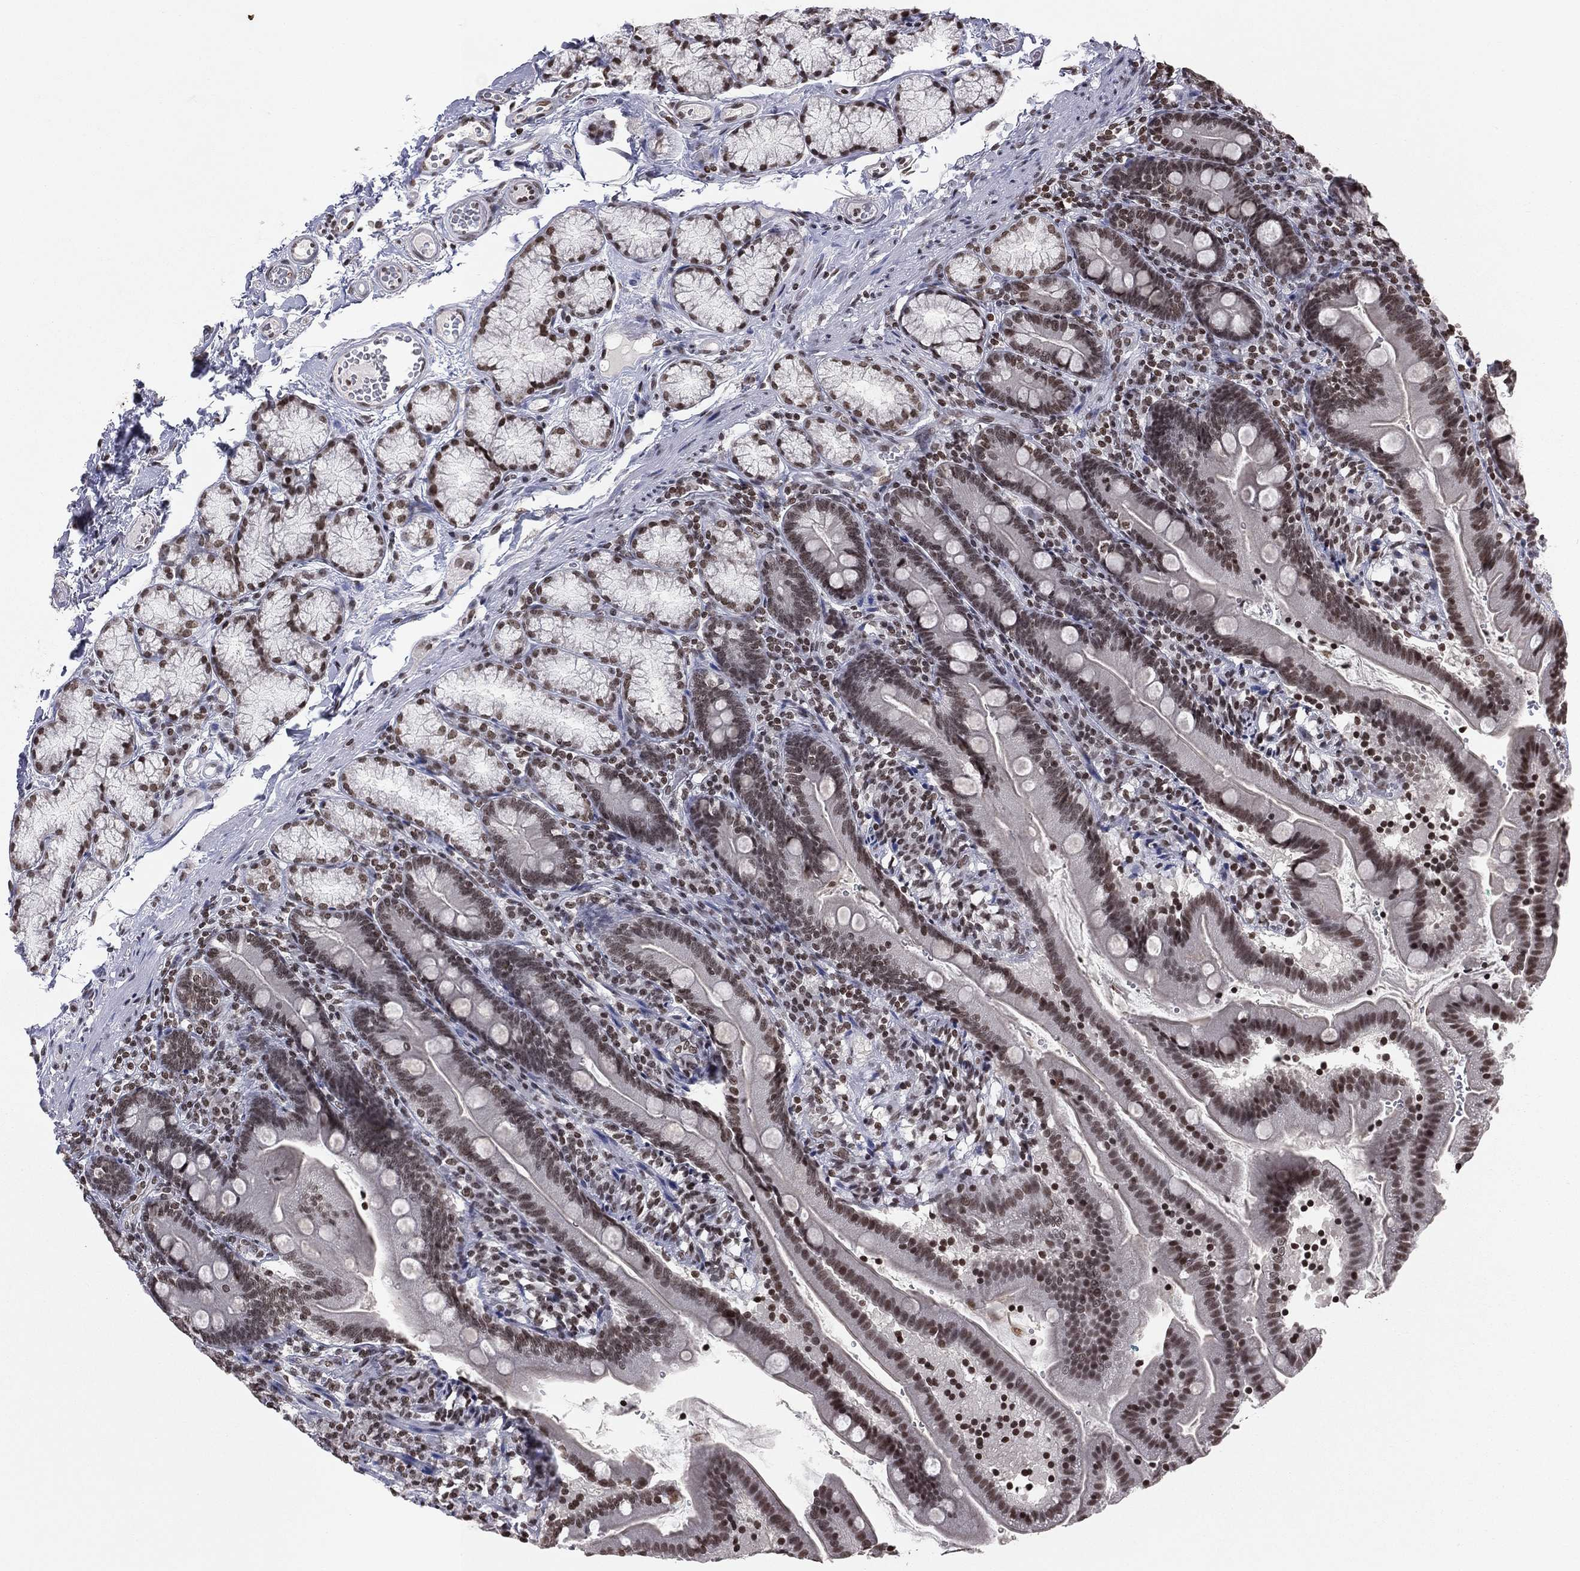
{"staining": {"intensity": "moderate", "quantity": ">75%", "location": "nuclear"}, "tissue": "duodenum", "cell_type": "Glandular cells", "image_type": "normal", "snomed": [{"axis": "morphology", "description": "Normal tissue, NOS"}, {"axis": "topography", "description": "Duodenum"}], "caption": "Brown immunohistochemical staining in benign human duodenum reveals moderate nuclear positivity in about >75% of glandular cells. The protein of interest is stained brown, and the nuclei are stained in blue (DAB (3,3'-diaminobenzidine) IHC with brightfield microscopy, high magnification).", "gene": "RFX7", "patient": {"sex": "female", "age": 67}}